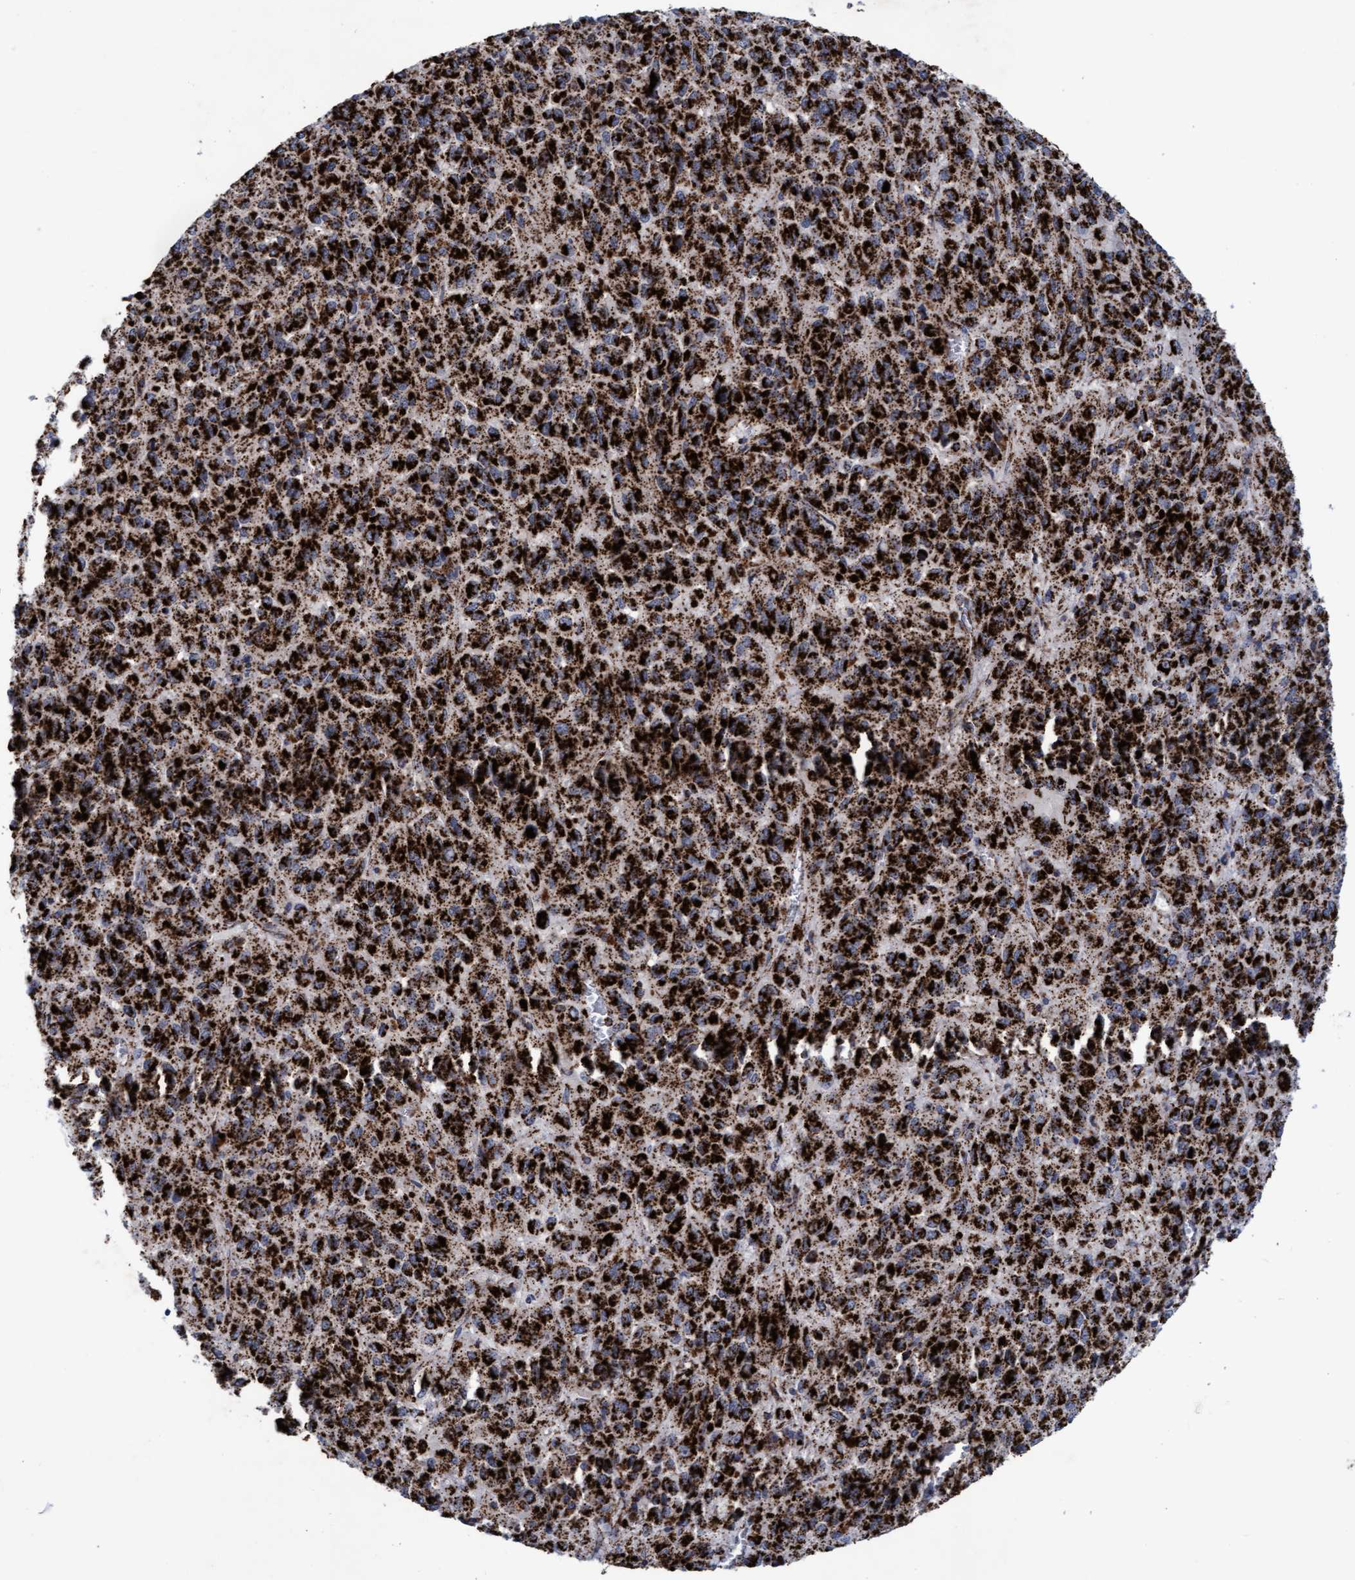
{"staining": {"intensity": "strong", "quantity": ">75%", "location": "cytoplasmic/membranous"}, "tissue": "melanoma", "cell_type": "Tumor cells", "image_type": "cancer", "snomed": [{"axis": "morphology", "description": "Malignant melanoma, Metastatic site"}, {"axis": "topography", "description": "Lung"}], "caption": "Strong cytoplasmic/membranous positivity for a protein is present in about >75% of tumor cells of malignant melanoma (metastatic site) using immunohistochemistry (IHC).", "gene": "MRPL38", "patient": {"sex": "male", "age": 64}}